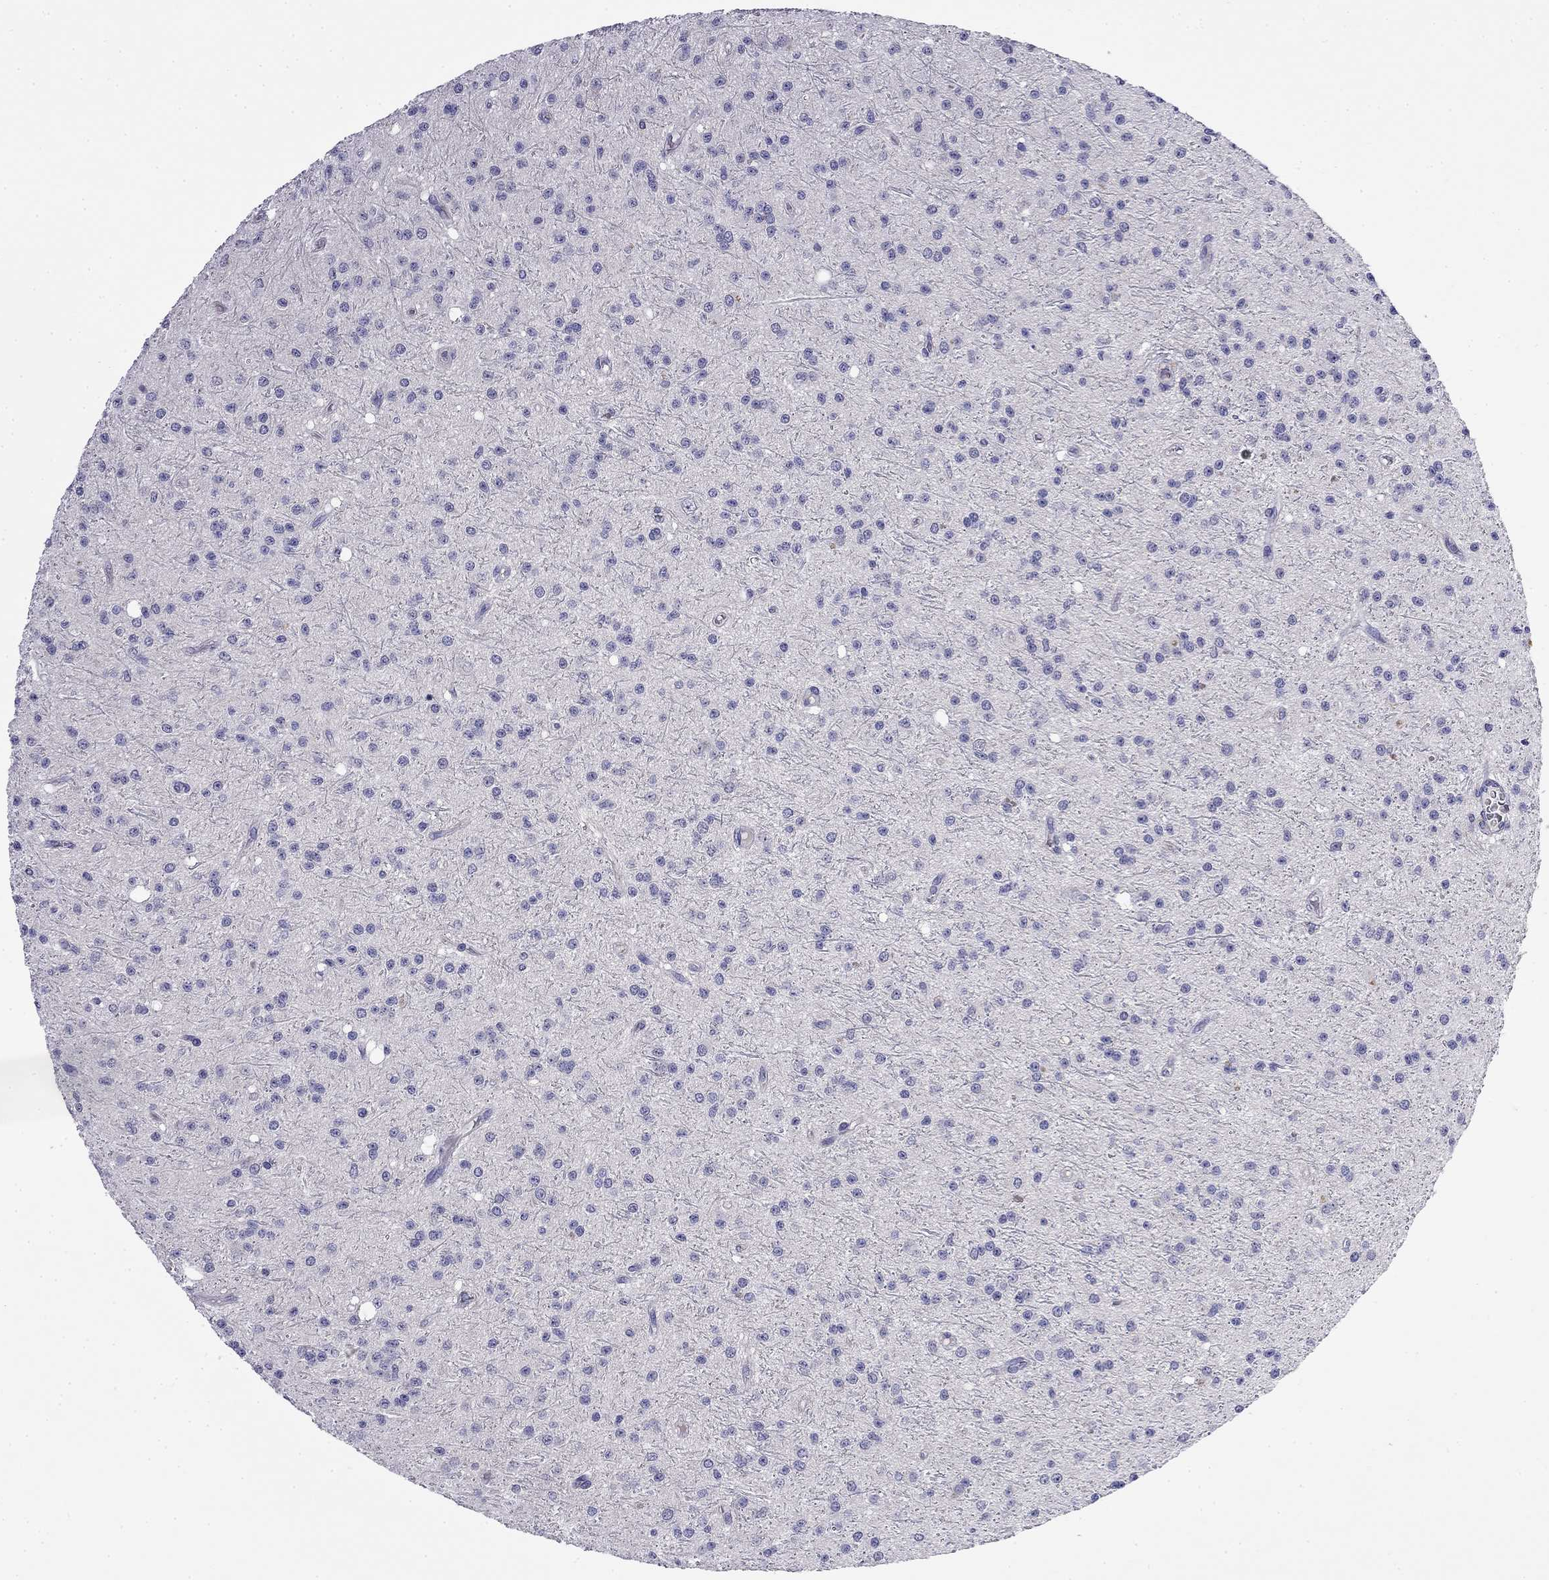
{"staining": {"intensity": "negative", "quantity": "none", "location": "none"}, "tissue": "glioma", "cell_type": "Tumor cells", "image_type": "cancer", "snomed": [{"axis": "morphology", "description": "Glioma, malignant, Low grade"}, {"axis": "topography", "description": "Brain"}], "caption": "There is no significant positivity in tumor cells of glioma. (IHC, brightfield microscopy, high magnification).", "gene": "MYO15A", "patient": {"sex": "male", "age": 27}}